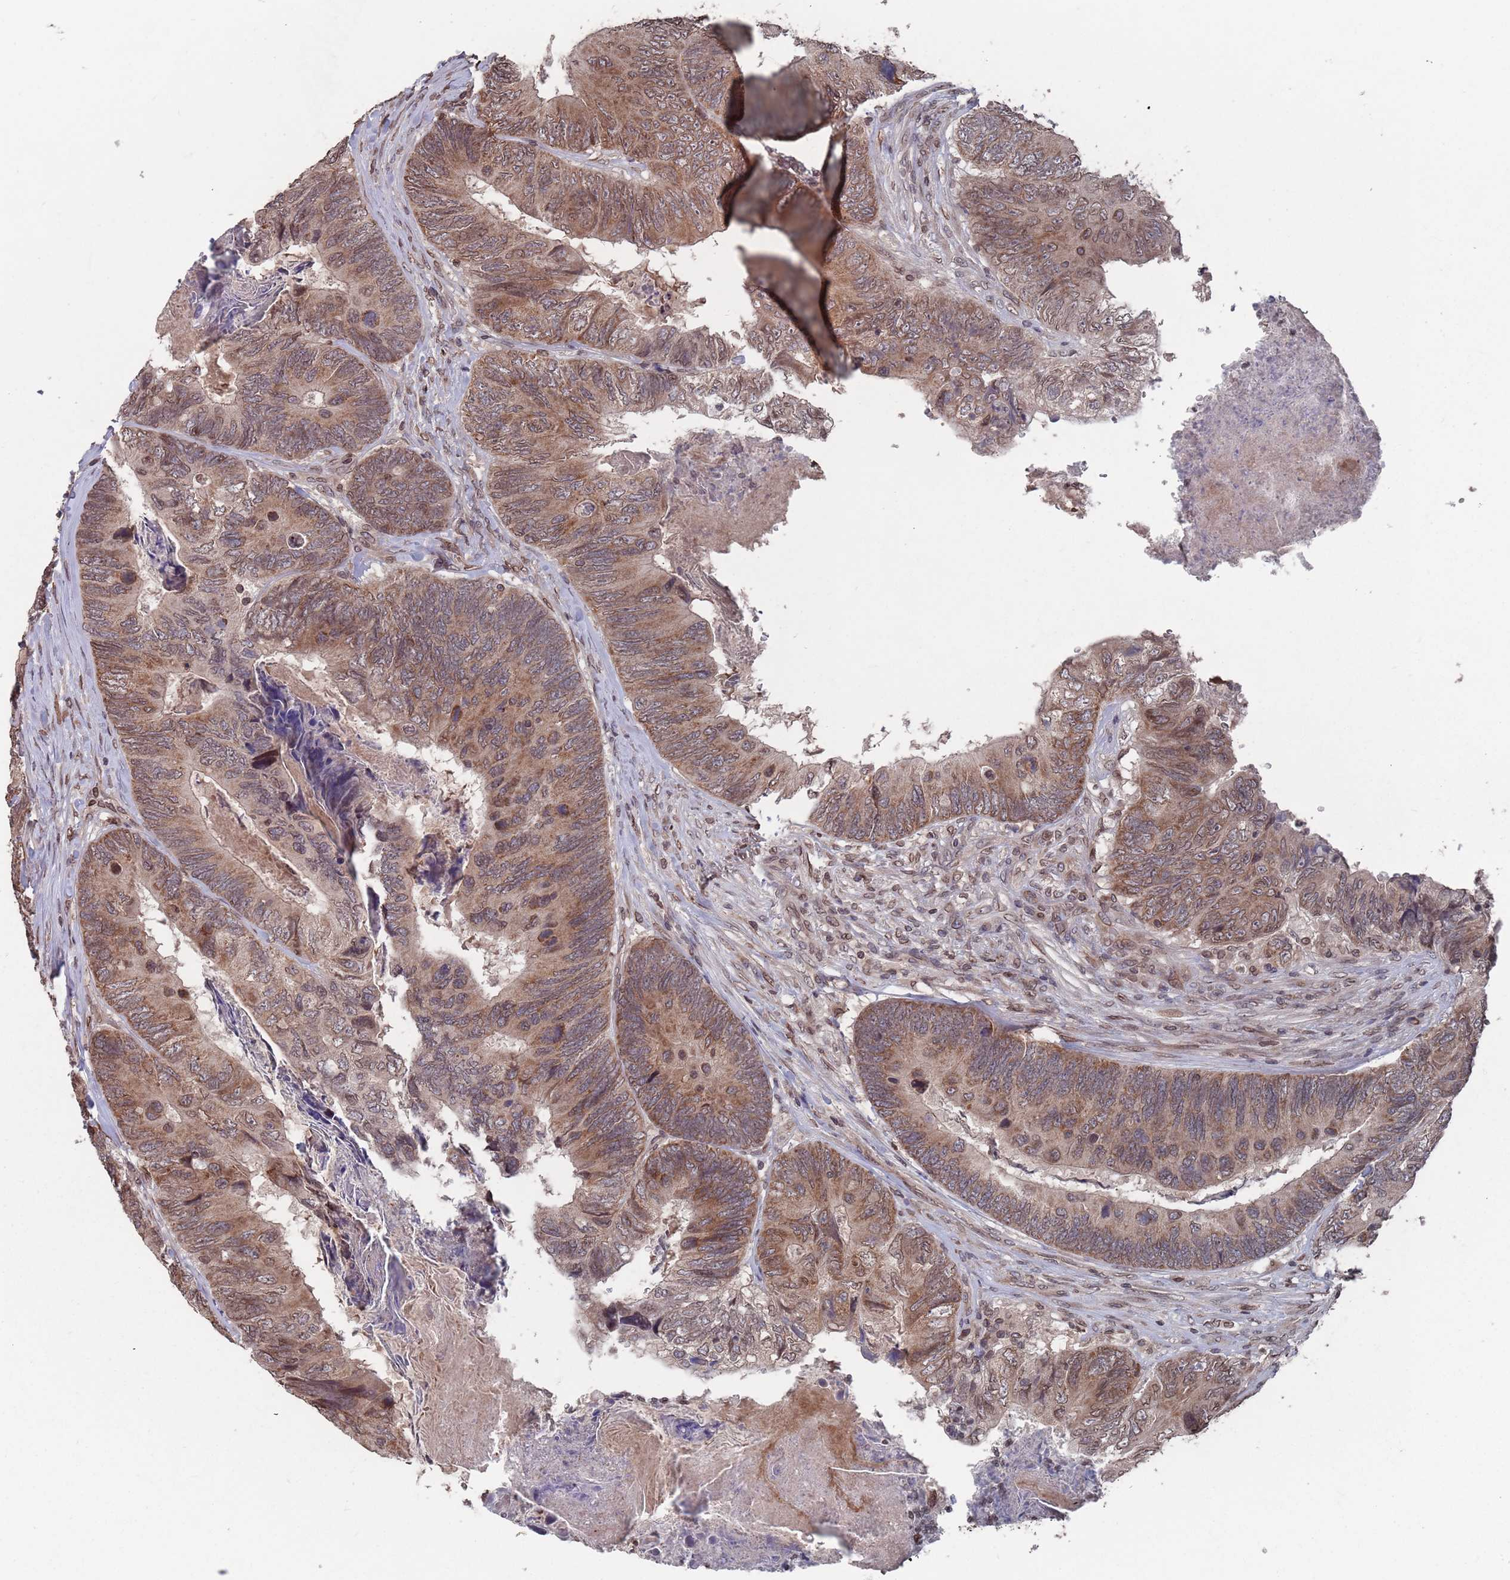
{"staining": {"intensity": "moderate", "quantity": ">75%", "location": "cytoplasmic/membranous,nuclear"}, "tissue": "colorectal cancer", "cell_type": "Tumor cells", "image_type": "cancer", "snomed": [{"axis": "morphology", "description": "Adenocarcinoma, NOS"}, {"axis": "topography", "description": "Colon"}], "caption": "Tumor cells display medium levels of moderate cytoplasmic/membranous and nuclear staining in approximately >75% of cells in human adenocarcinoma (colorectal).", "gene": "SDHAF3", "patient": {"sex": "female", "age": 67}}